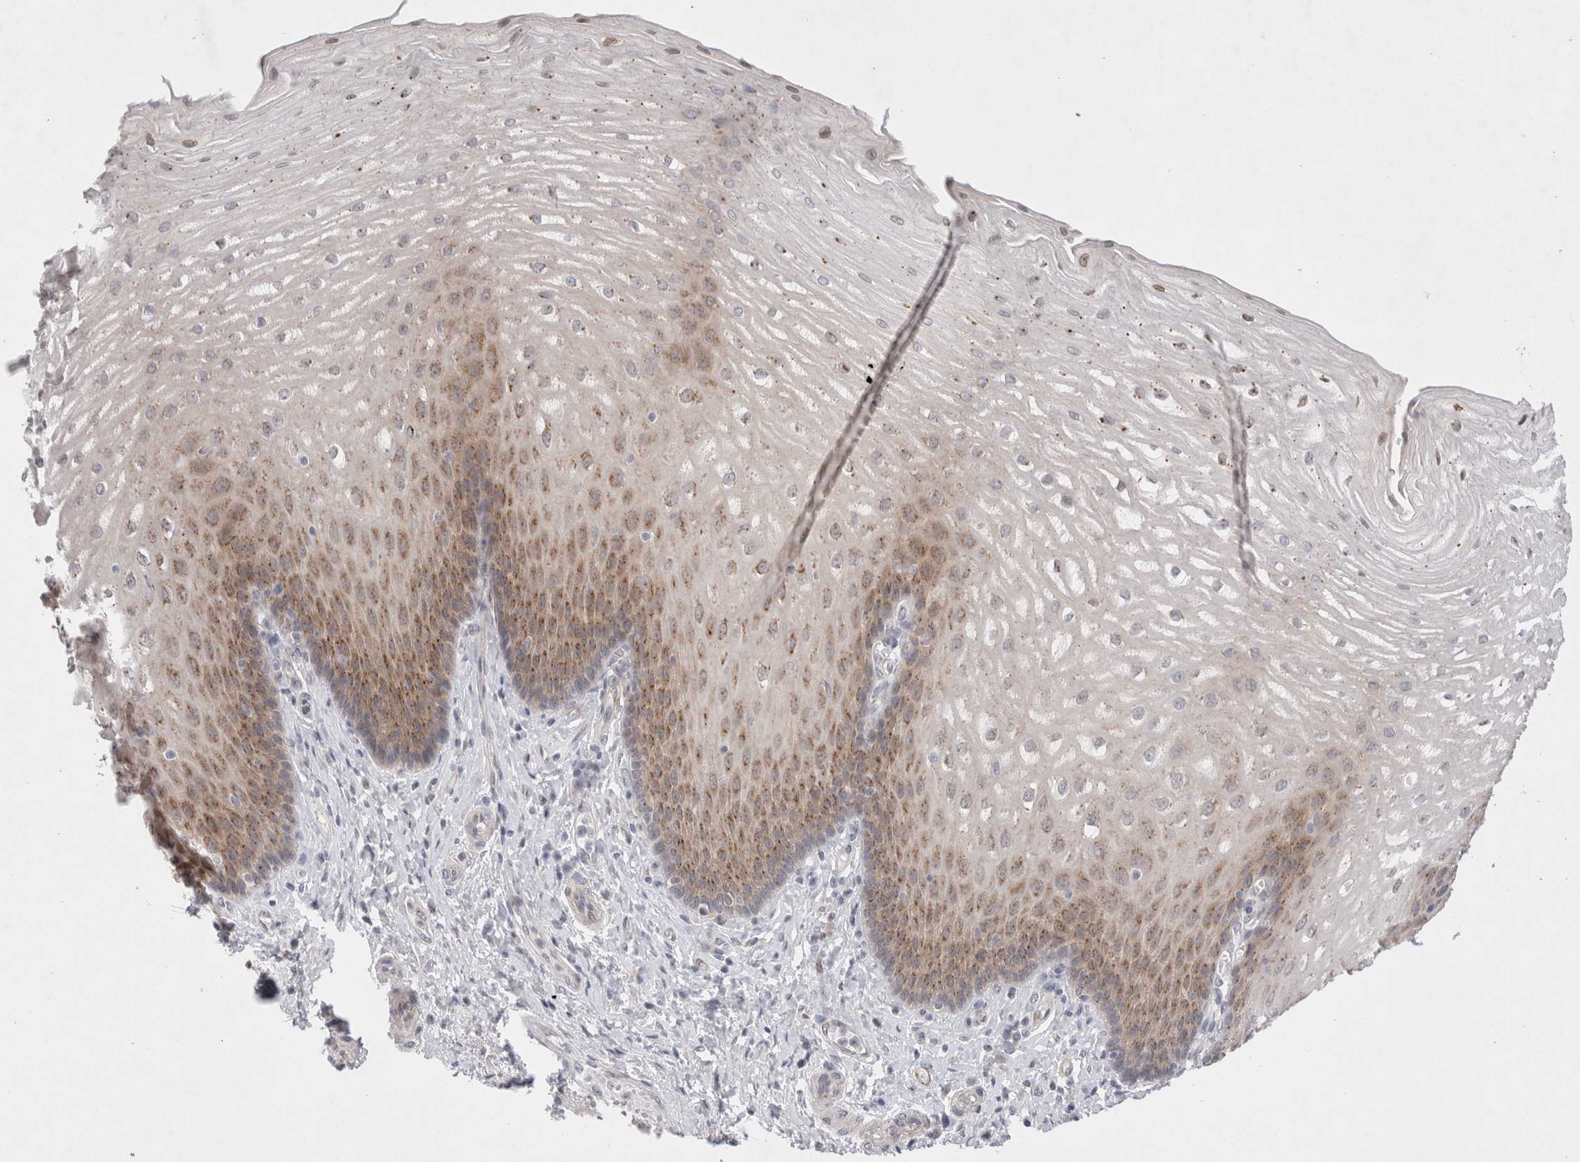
{"staining": {"intensity": "moderate", "quantity": ">75%", "location": "cytoplasmic/membranous"}, "tissue": "esophagus", "cell_type": "Squamous epithelial cells", "image_type": "normal", "snomed": [{"axis": "morphology", "description": "Normal tissue, NOS"}, {"axis": "topography", "description": "Esophagus"}], "caption": "Protein staining of unremarkable esophagus exhibits moderate cytoplasmic/membranous staining in approximately >75% of squamous epithelial cells. (IHC, brightfield microscopy, high magnification).", "gene": "BICD2", "patient": {"sex": "male", "age": 54}}